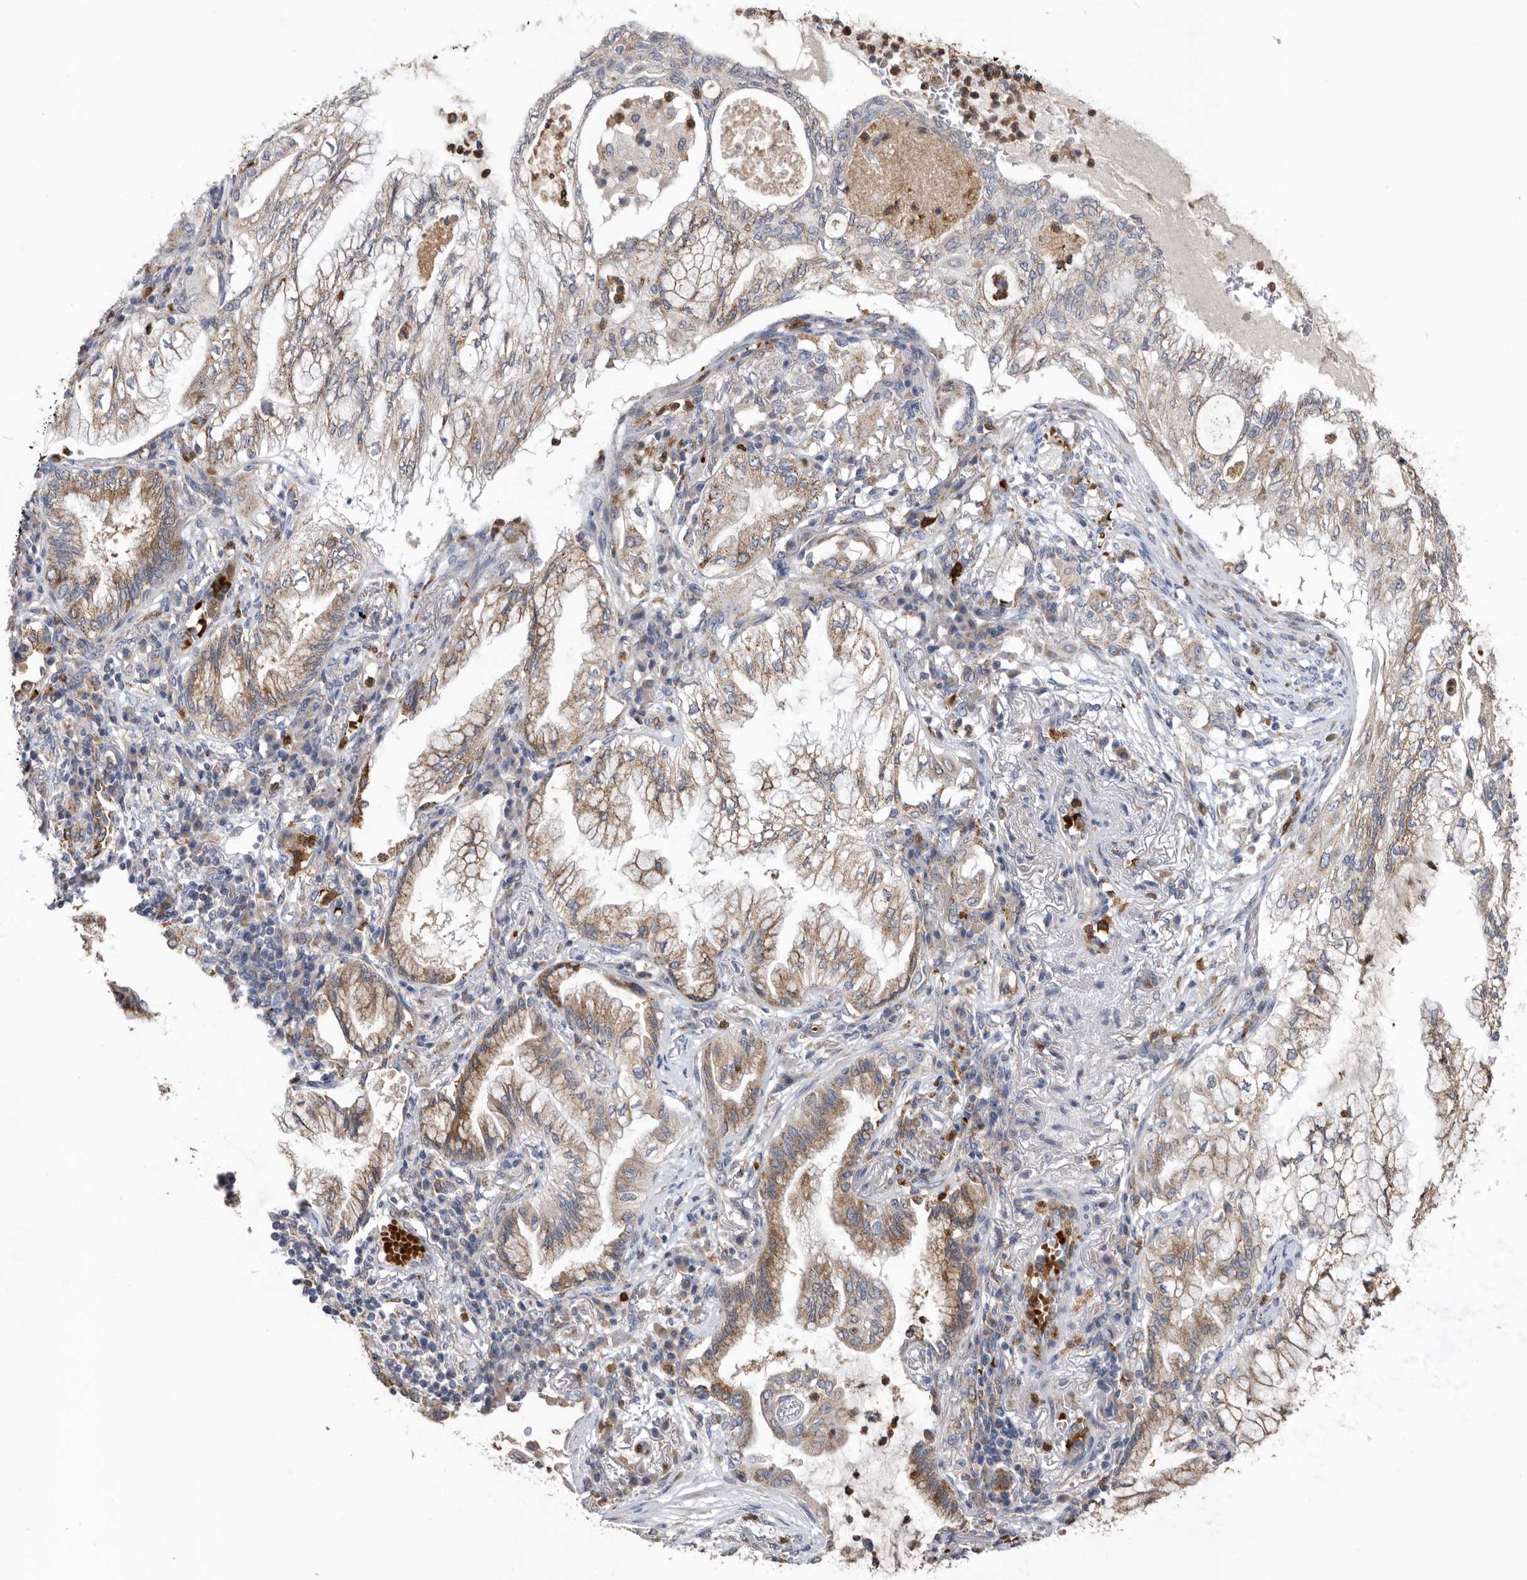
{"staining": {"intensity": "moderate", "quantity": ">75%", "location": "cytoplasmic/membranous"}, "tissue": "lung cancer", "cell_type": "Tumor cells", "image_type": "cancer", "snomed": [{"axis": "morphology", "description": "Adenocarcinoma, NOS"}, {"axis": "topography", "description": "Lung"}], "caption": "Protein staining by immunohistochemistry (IHC) displays moderate cytoplasmic/membranous expression in approximately >75% of tumor cells in lung cancer. (Stains: DAB (3,3'-diaminobenzidine) in brown, nuclei in blue, Microscopy: brightfield microscopy at high magnification).", "gene": "CRISPLD2", "patient": {"sex": "female", "age": 70}}